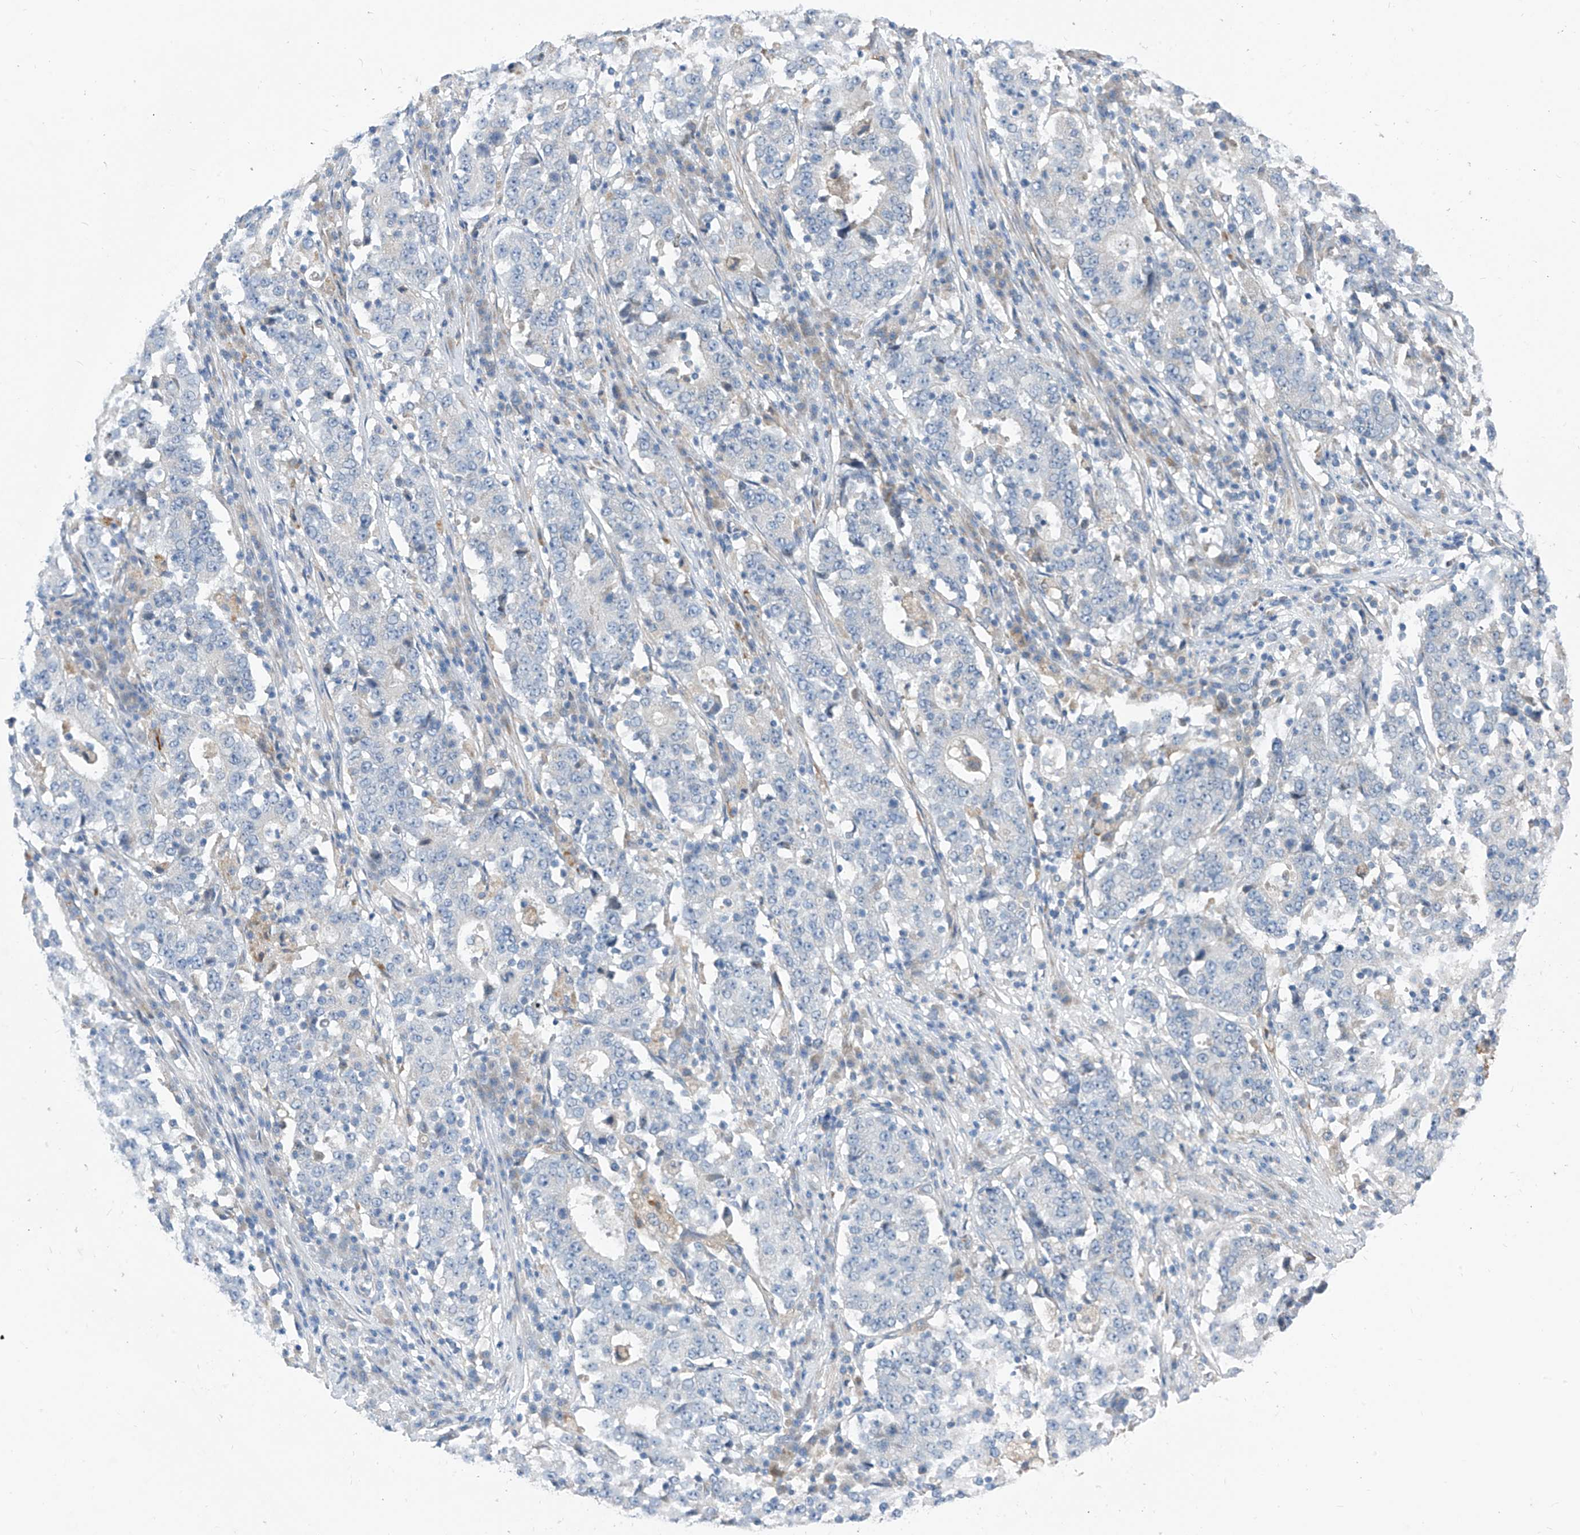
{"staining": {"intensity": "negative", "quantity": "none", "location": "none"}, "tissue": "stomach cancer", "cell_type": "Tumor cells", "image_type": "cancer", "snomed": [{"axis": "morphology", "description": "Adenocarcinoma, NOS"}, {"axis": "topography", "description": "Stomach"}], "caption": "This photomicrograph is of stomach cancer (adenocarcinoma) stained with immunohistochemistry to label a protein in brown with the nuclei are counter-stained blue. There is no positivity in tumor cells.", "gene": "LDAH", "patient": {"sex": "male", "age": 59}}